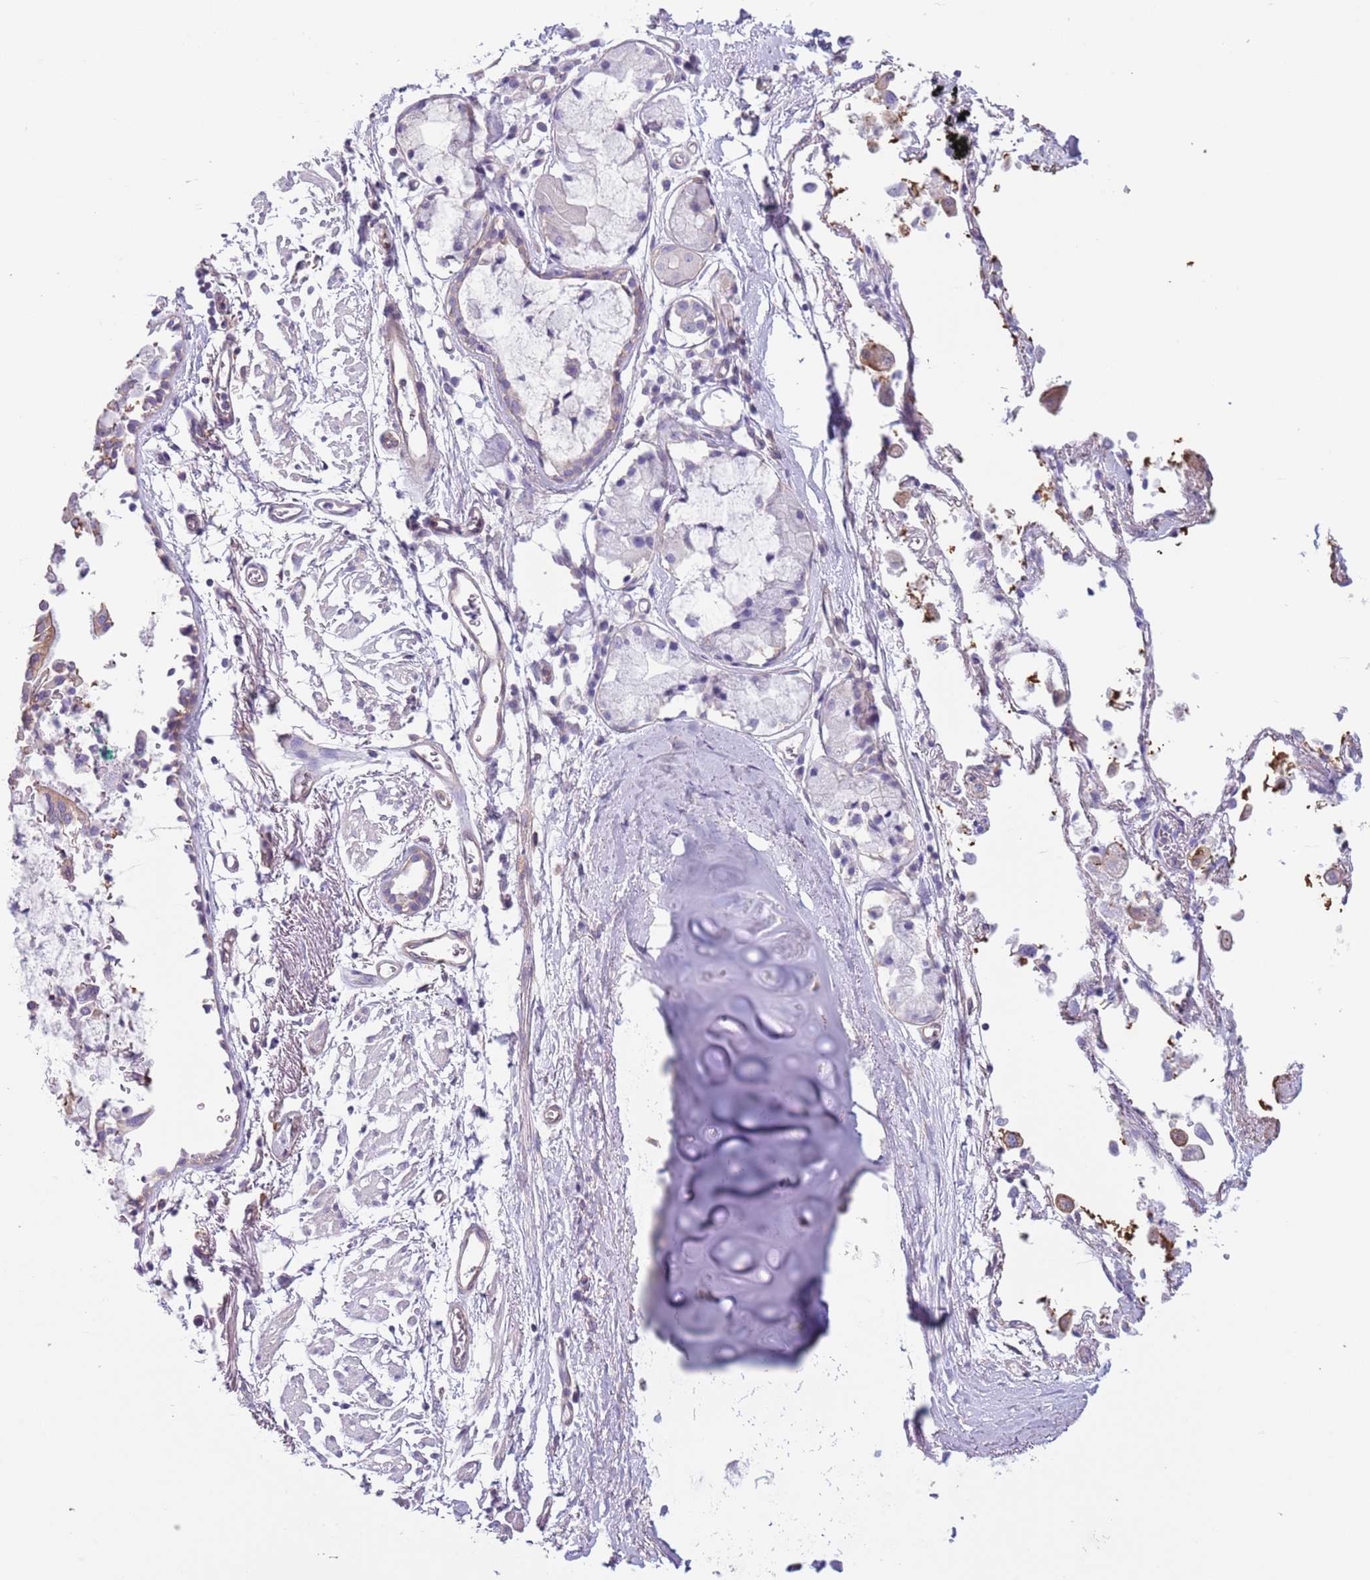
{"staining": {"intensity": "negative", "quantity": "none", "location": "none"}, "tissue": "adipose tissue", "cell_type": "Adipocytes", "image_type": "normal", "snomed": [{"axis": "morphology", "description": "Normal tissue, NOS"}, {"axis": "topography", "description": "Cartilage tissue"}], "caption": "Immunohistochemistry (IHC) image of unremarkable adipose tissue: human adipose tissue stained with DAB displays no significant protein expression in adipocytes.", "gene": "RBP3", "patient": {"sex": "male", "age": 73}}